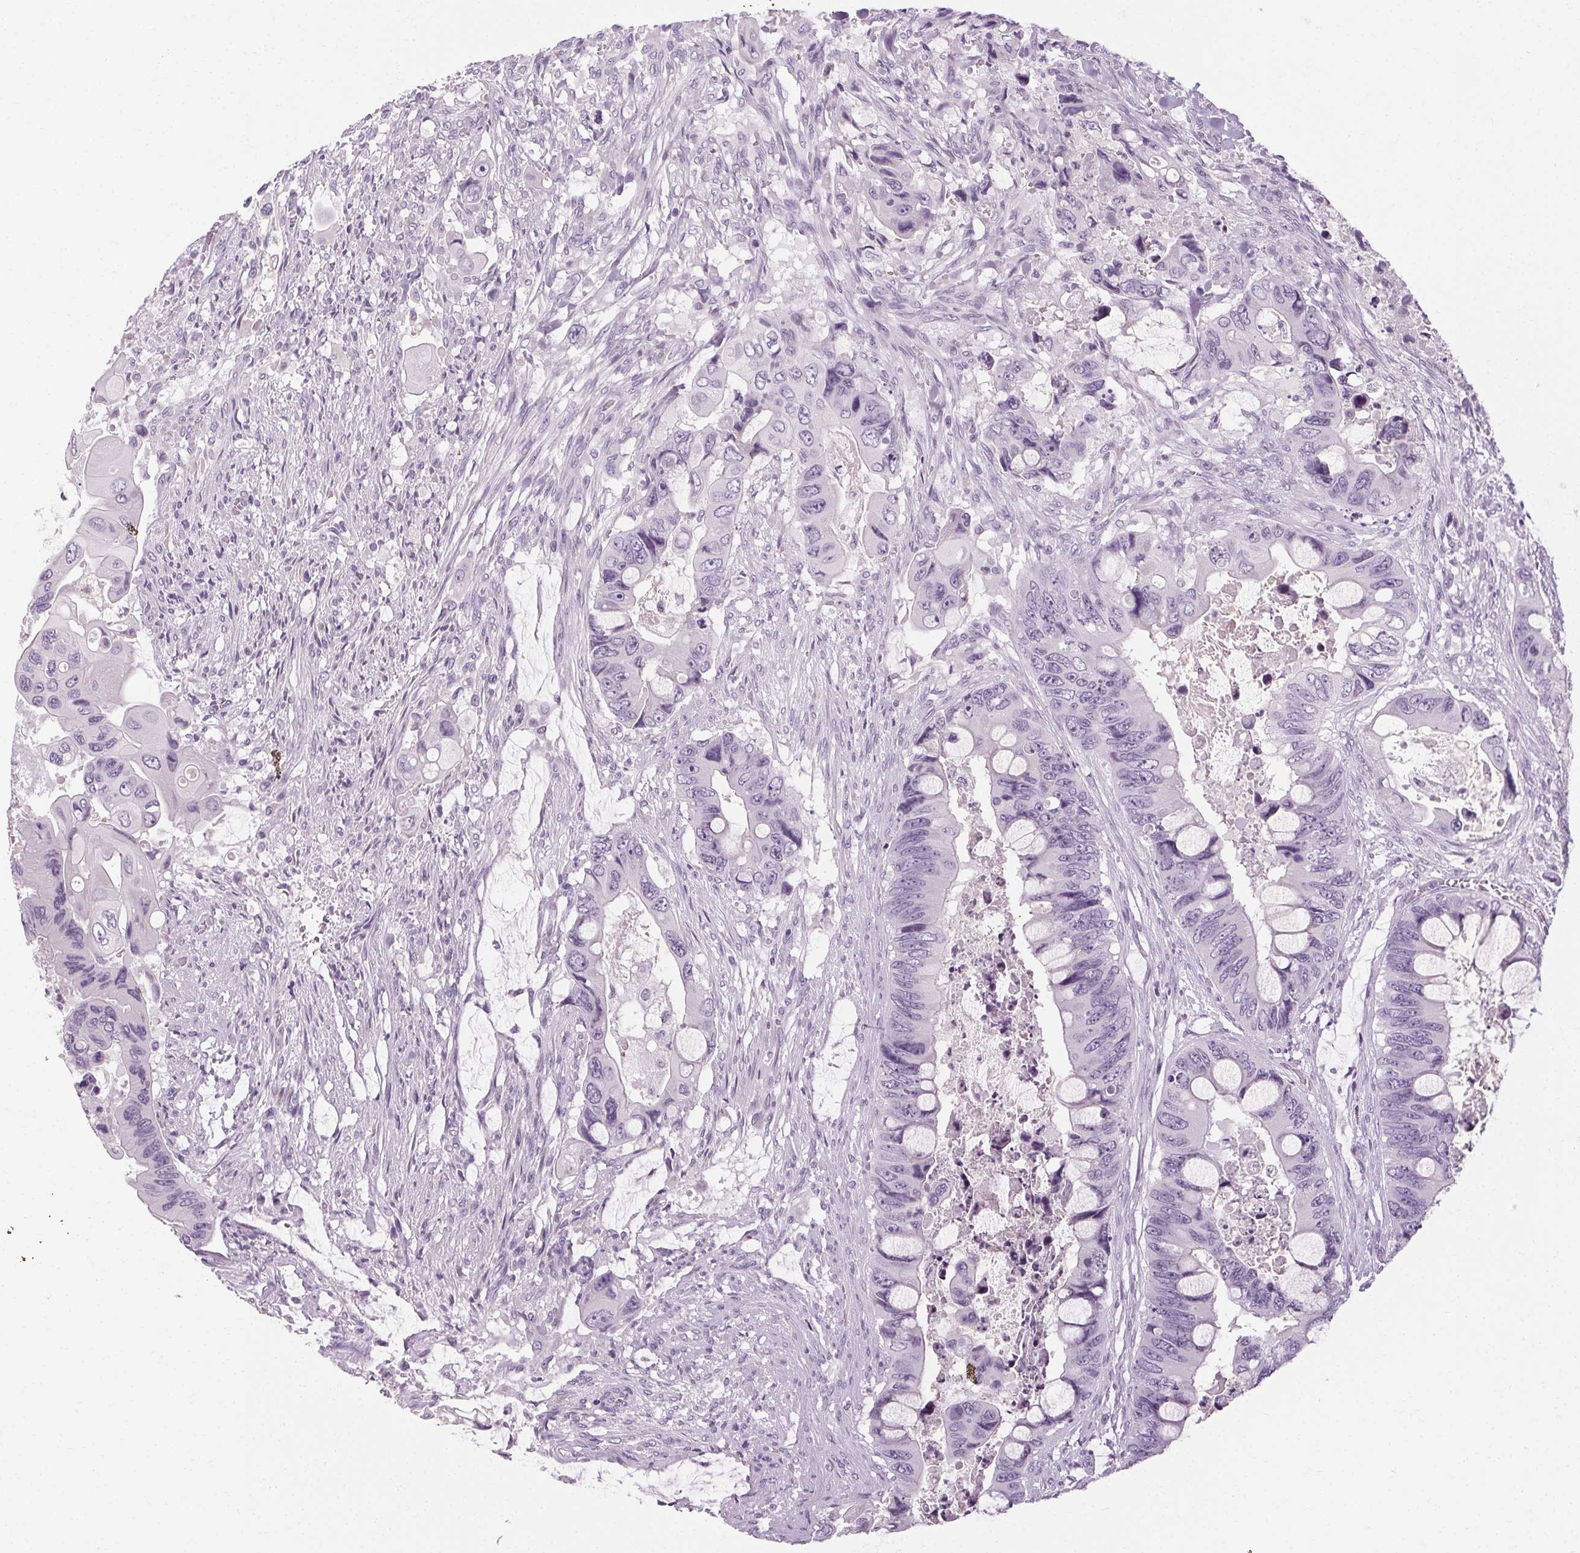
{"staining": {"intensity": "negative", "quantity": "none", "location": "none"}, "tissue": "colorectal cancer", "cell_type": "Tumor cells", "image_type": "cancer", "snomed": [{"axis": "morphology", "description": "Adenocarcinoma, NOS"}, {"axis": "topography", "description": "Rectum"}], "caption": "This micrograph is of adenocarcinoma (colorectal) stained with immunohistochemistry (IHC) to label a protein in brown with the nuclei are counter-stained blue. There is no positivity in tumor cells. Nuclei are stained in blue.", "gene": "POMC", "patient": {"sex": "male", "age": 63}}